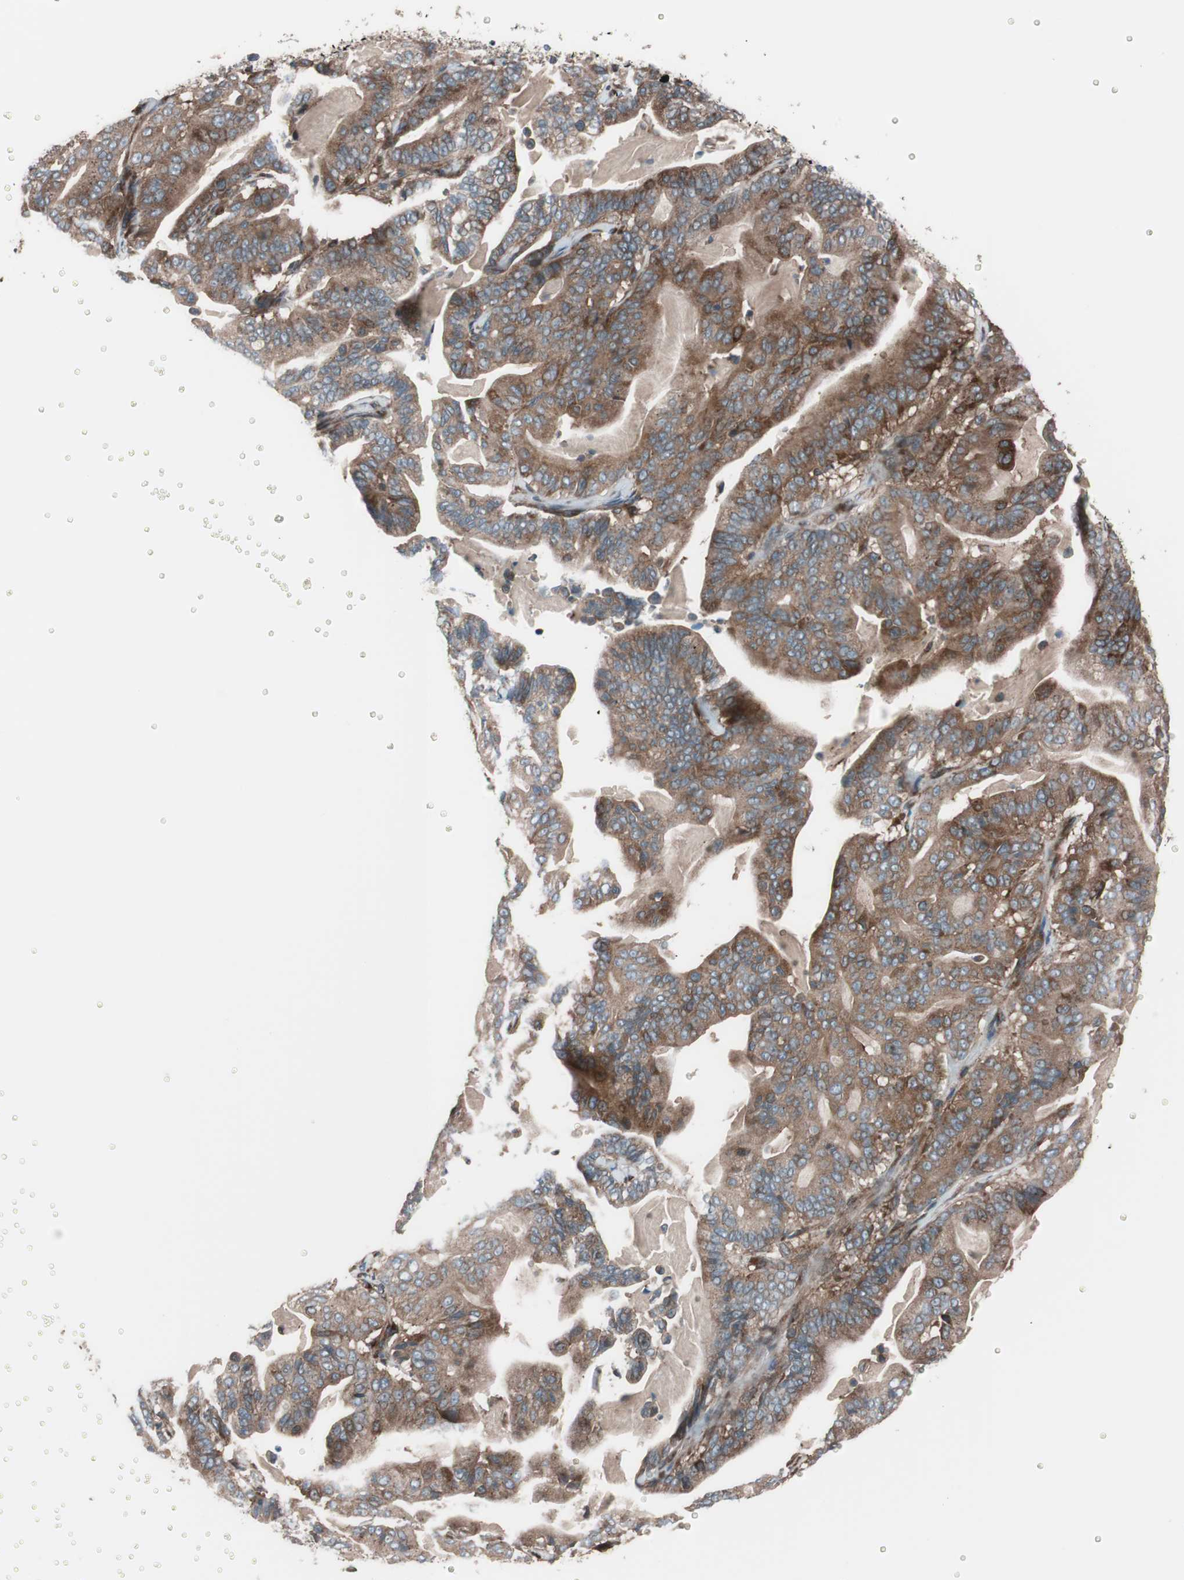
{"staining": {"intensity": "strong", "quantity": ">75%", "location": "cytoplasmic/membranous"}, "tissue": "pancreatic cancer", "cell_type": "Tumor cells", "image_type": "cancer", "snomed": [{"axis": "morphology", "description": "Adenocarcinoma, NOS"}, {"axis": "topography", "description": "Pancreas"}], "caption": "This image displays pancreatic adenocarcinoma stained with IHC to label a protein in brown. The cytoplasmic/membranous of tumor cells show strong positivity for the protein. Nuclei are counter-stained blue.", "gene": "SEC31A", "patient": {"sex": "male", "age": 63}}